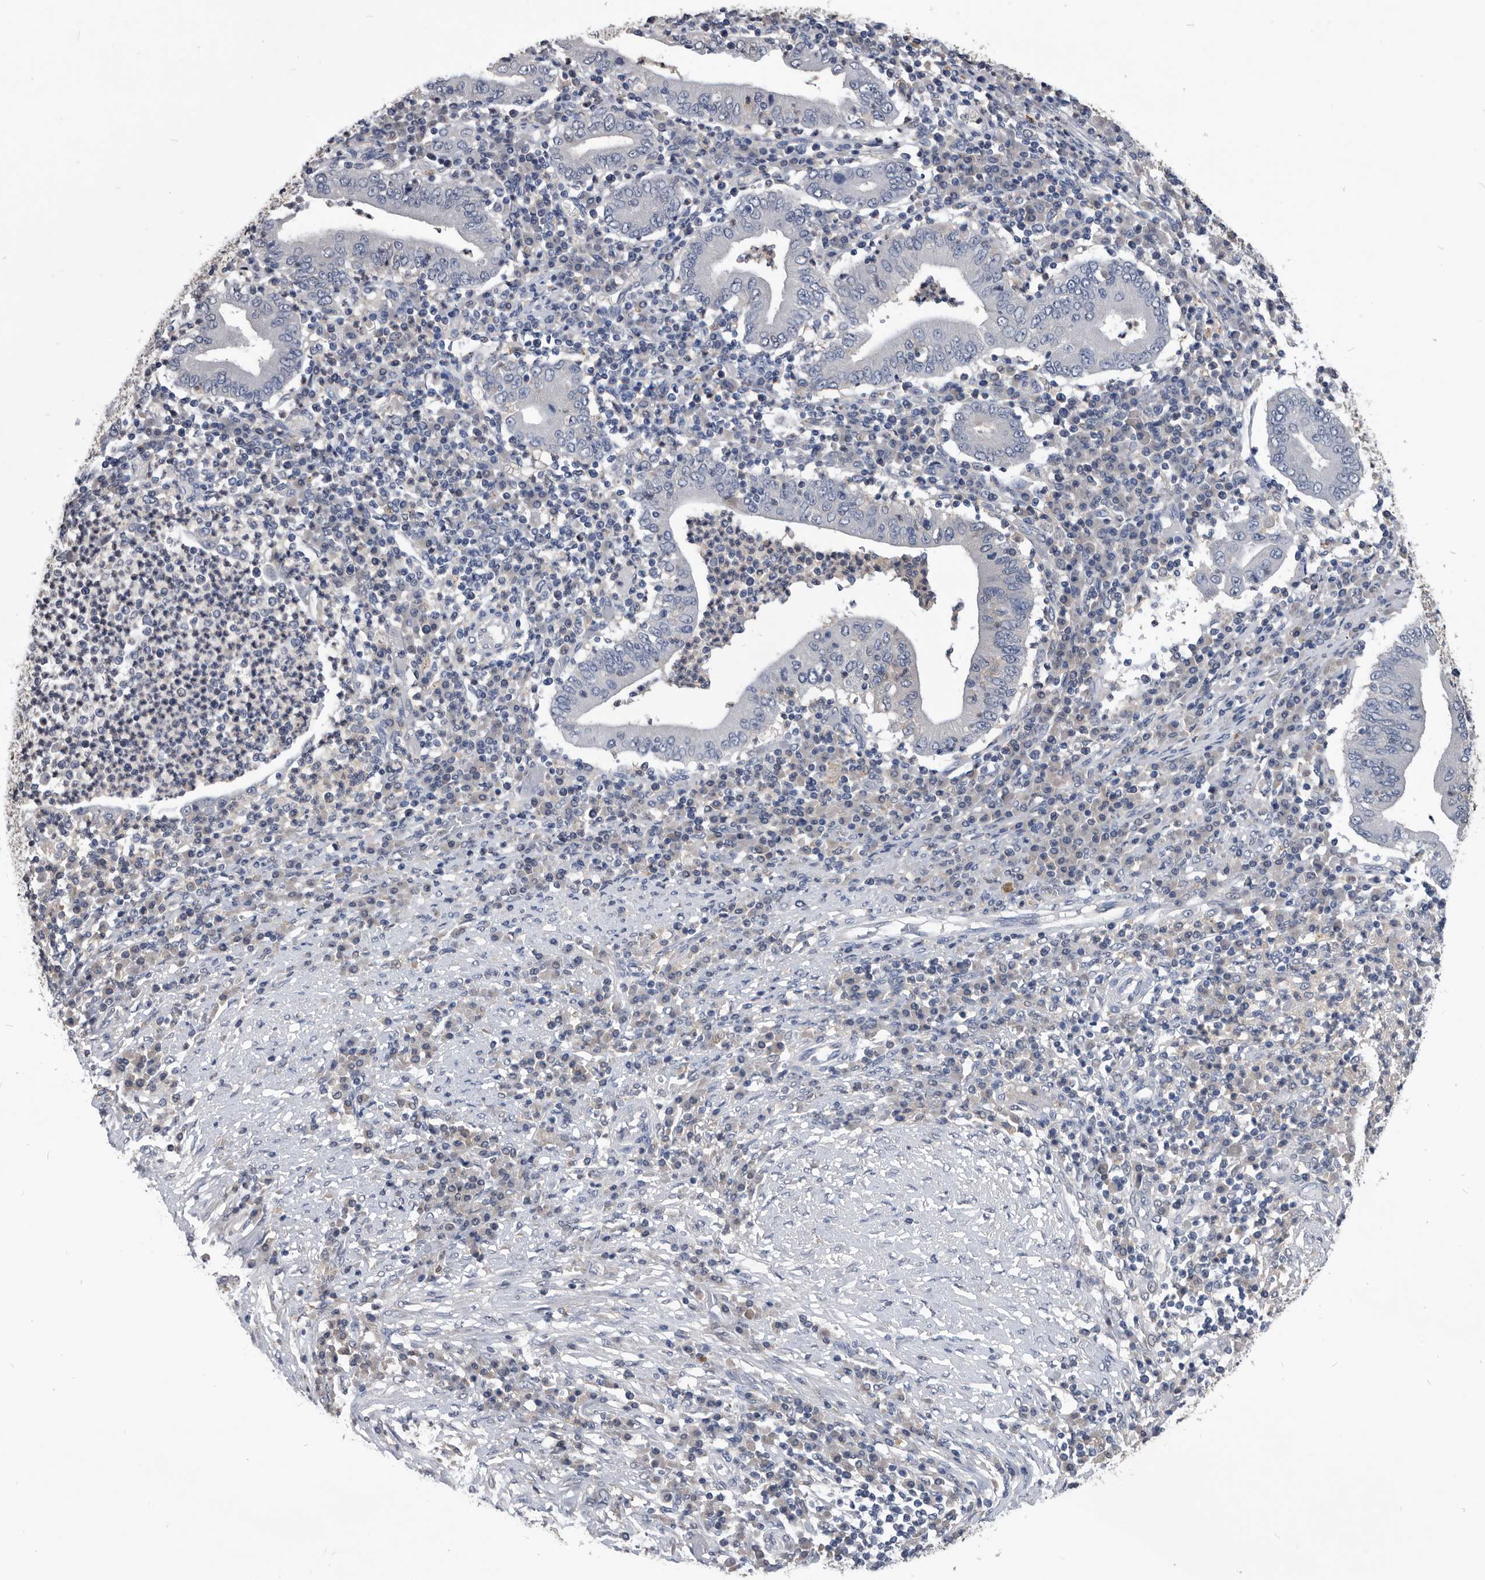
{"staining": {"intensity": "negative", "quantity": "none", "location": "none"}, "tissue": "stomach cancer", "cell_type": "Tumor cells", "image_type": "cancer", "snomed": [{"axis": "morphology", "description": "Normal tissue, NOS"}, {"axis": "morphology", "description": "Adenocarcinoma, NOS"}, {"axis": "topography", "description": "Esophagus"}, {"axis": "topography", "description": "Stomach, upper"}, {"axis": "topography", "description": "Peripheral nerve tissue"}], "caption": "Tumor cells show no significant protein expression in adenocarcinoma (stomach).", "gene": "PDXK", "patient": {"sex": "male", "age": 62}}